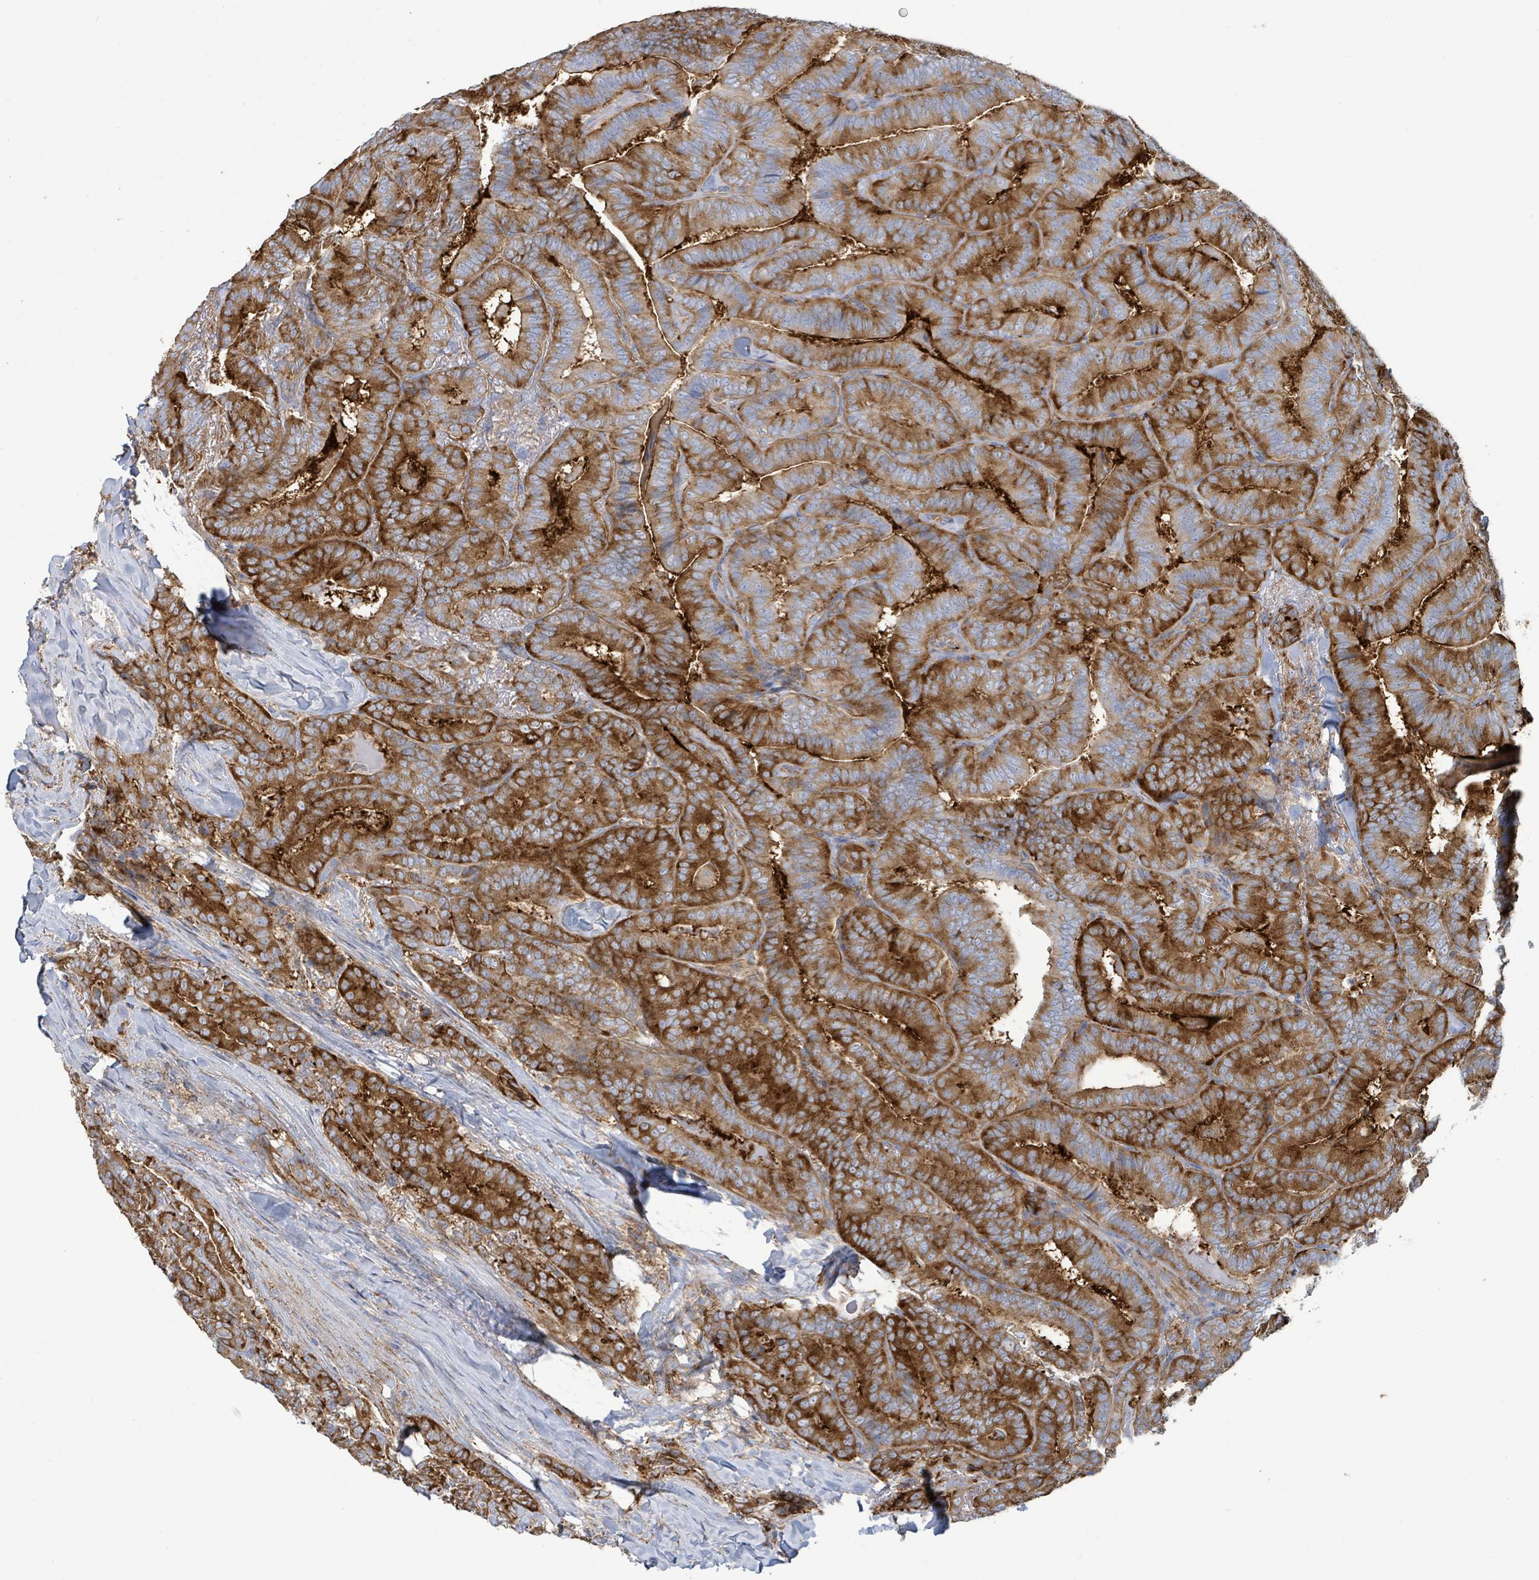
{"staining": {"intensity": "strong", "quantity": ">75%", "location": "cytoplasmic/membranous"}, "tissue": "thyroid cancer", "cell_type": "Tumor cells", "image_type": "cancer", "snomed": [{"axis": "morphology", "description": "Papillary adenocarcinoma, NOS"}, {"axis": "topography", "description": "Thyroid gland"}], "caption": "Human thyroid cancer (papillary adenocarcinoma) stained for a protein (brown) demonstrates strong cytoplasmic/membranous positive expression in about >75% of tumor cells.", "gene": "EGFL7", "patient": {"sex": "male", "age": 61}}